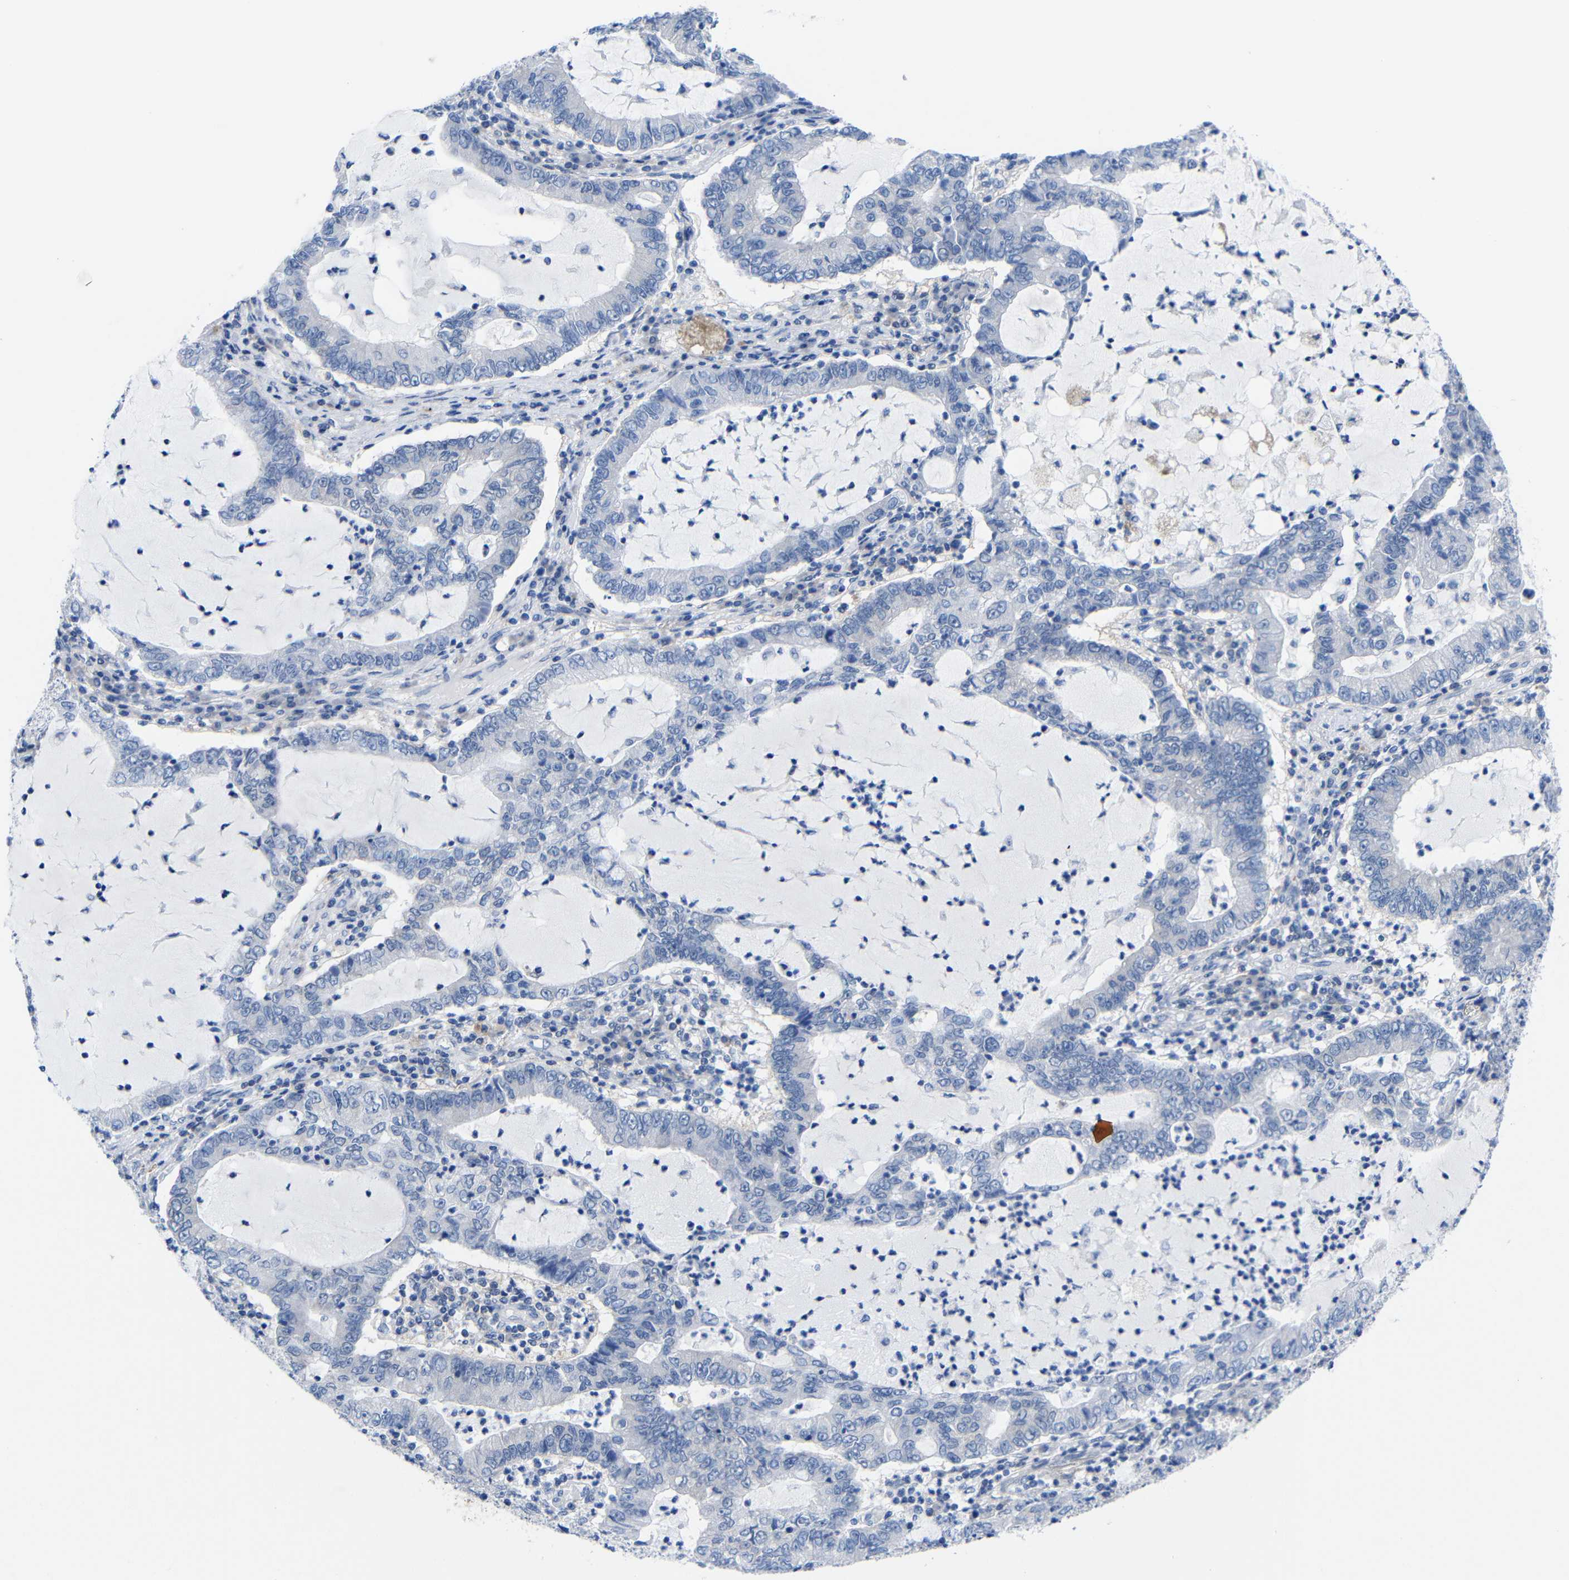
{"staining": {"intensity": "negative", "quantity": "none", "location": "none"}, "tissue": "lung cancer", "cell_type": "Tumor cells", "image_type": "cancer", "snomed": [{"axis": "morphology", "description": "Adenocarcinoma, NOS"}, {"axis": "topography", "description": "Lung"}], "caption": "Lung adenocarcinoma was stained to show a protein in brown. There is no significant staining in tumor cells. (DAB (3,3'-diaminobenzidine) immunohistochemistry (IHC), high magnification).", "gene": "PEBP1", "patient": {"sex": "female", "age": 51}}